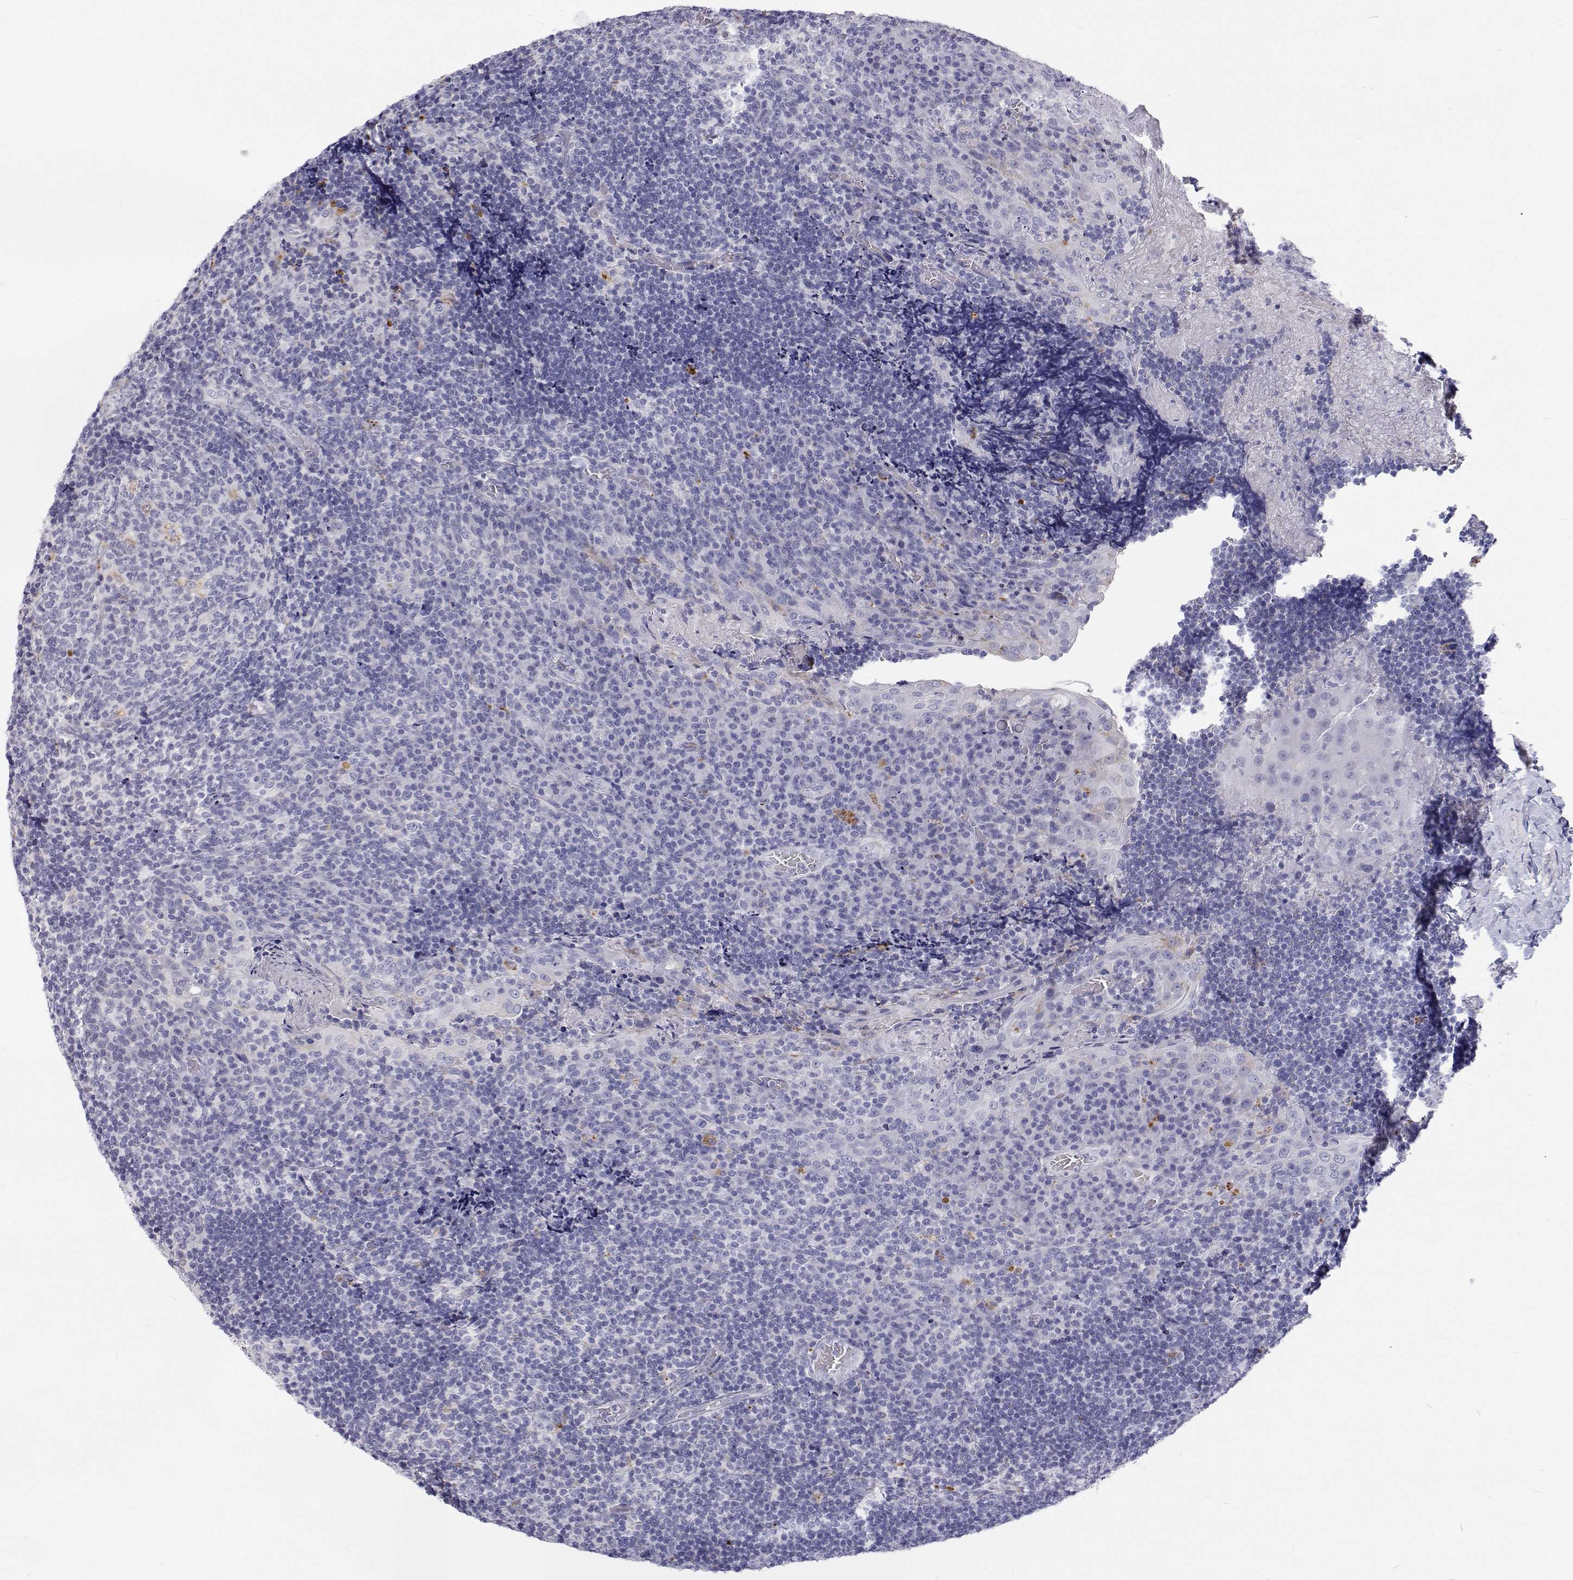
{"staining": {"intensity": "negative", "quantity": "none", "location": "none"}, "tissue": "tonsil", "cell_type": "Germinal center cells", "image_type": "normal", "snomed": [{"axis": "morphology", "description": "Normal tissue, NOS"}, {"axis": "topography", "description": "Tonsil"}], "caption": "There is no significant staining in germinal center cells of tonsil. (Stains: DAB immunohistochemistry with hematoxylin counter stain, Microscopy: brightfield microscopy at high magnification).", "gene": "NCR2", "patient": {"sex": "male", "age": 17}}